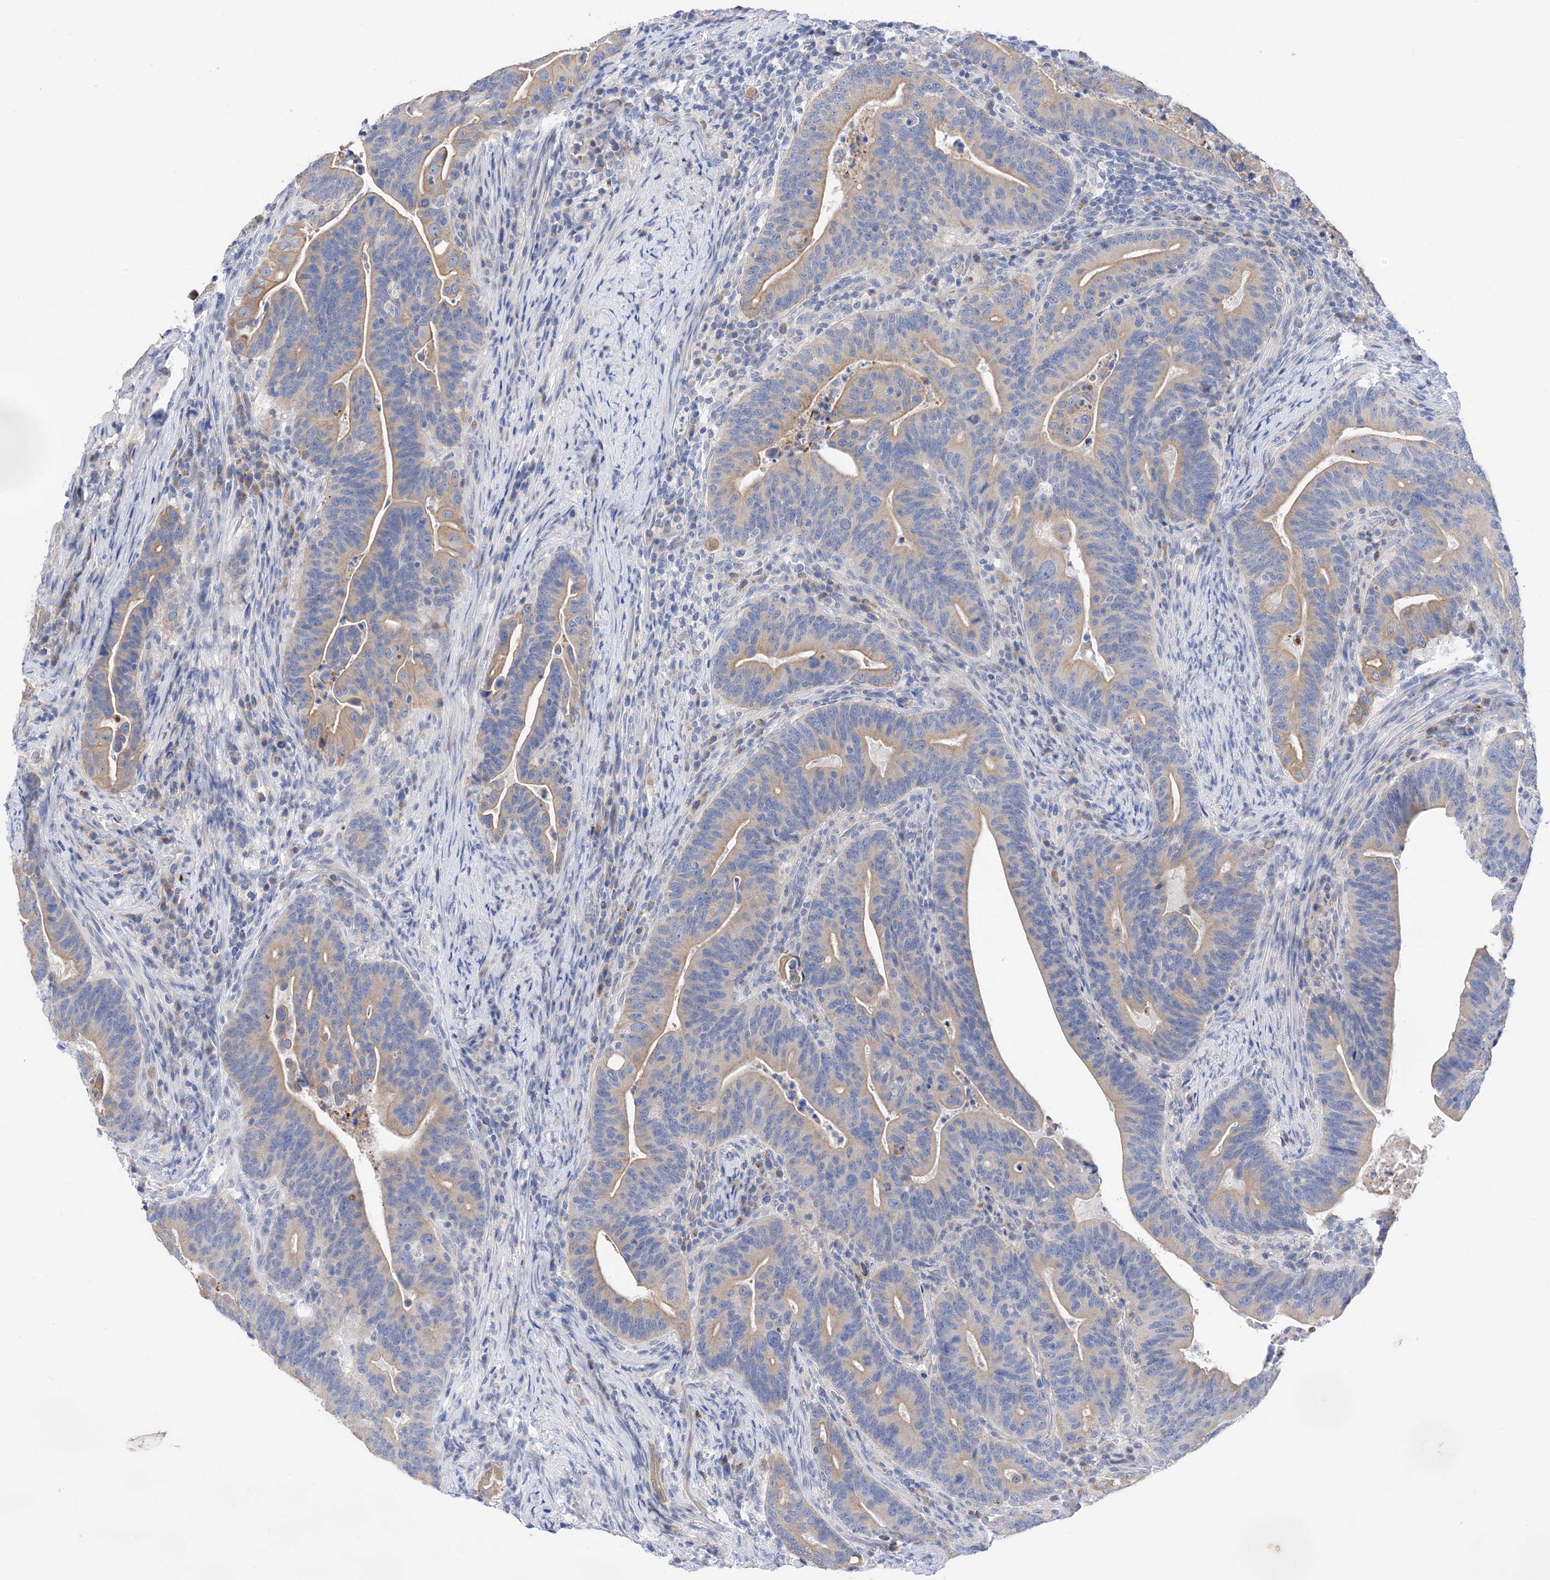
{"staining": {"intensity": "weak", "quantity": ">75%", "location": "cytoplasmic/membranous"}, "tissue": "colorectal cancer", "cell_type": "Tumor cells", "image_type": "cancer", "snomed": [{"axis": "morphology", "description": "Adenocarcinoma, NOS"}, {"axis": "topography", "description": "Colon"}], "caption": "The histopathology image demonstrates a brown stain indicating the presence of a protein in the cytoplasmic/membranous of tumor cells in colorectal adenocarcinoma.", "gene": "PLK4", "patient": {"sex": "female", "age": 66}}